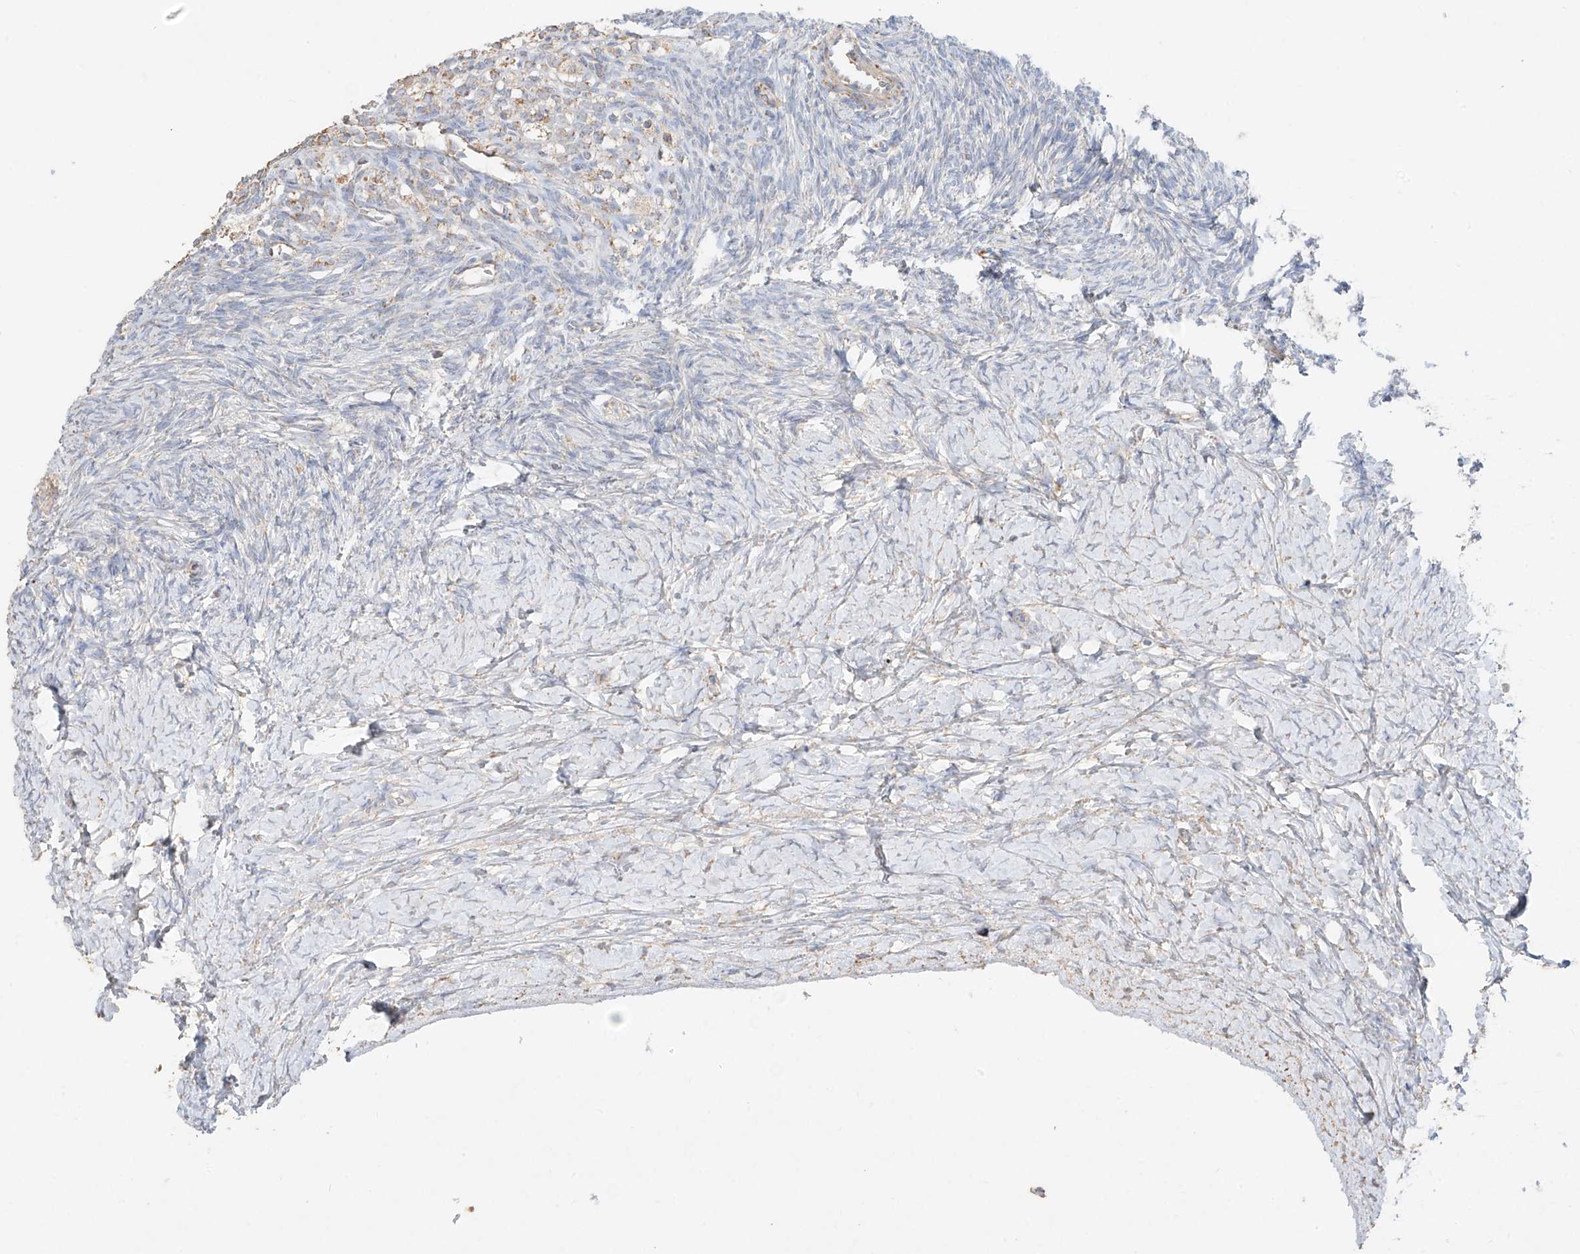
{"staining": {"intensity": "negative", "quantity": "none", "location": "none"}, "tissue": "ovary", "cell_type": "Ovarian stroma cells", "image_type": "normal", "snomed": [{"axis": "morphology", "description": "Normal tissue, NOS"}, {"axis": "morphology", "description": "Developmental malformation"}, {"axis": "topography", "description": "Ovary"}], "caption": "IHC micrograph of normal ovary: ovary stained with DAB displays no significant protein expression in ovarian stroma cells.", "gene": "COLGALT2", "patient": {"sex": "female", "age": 39}}